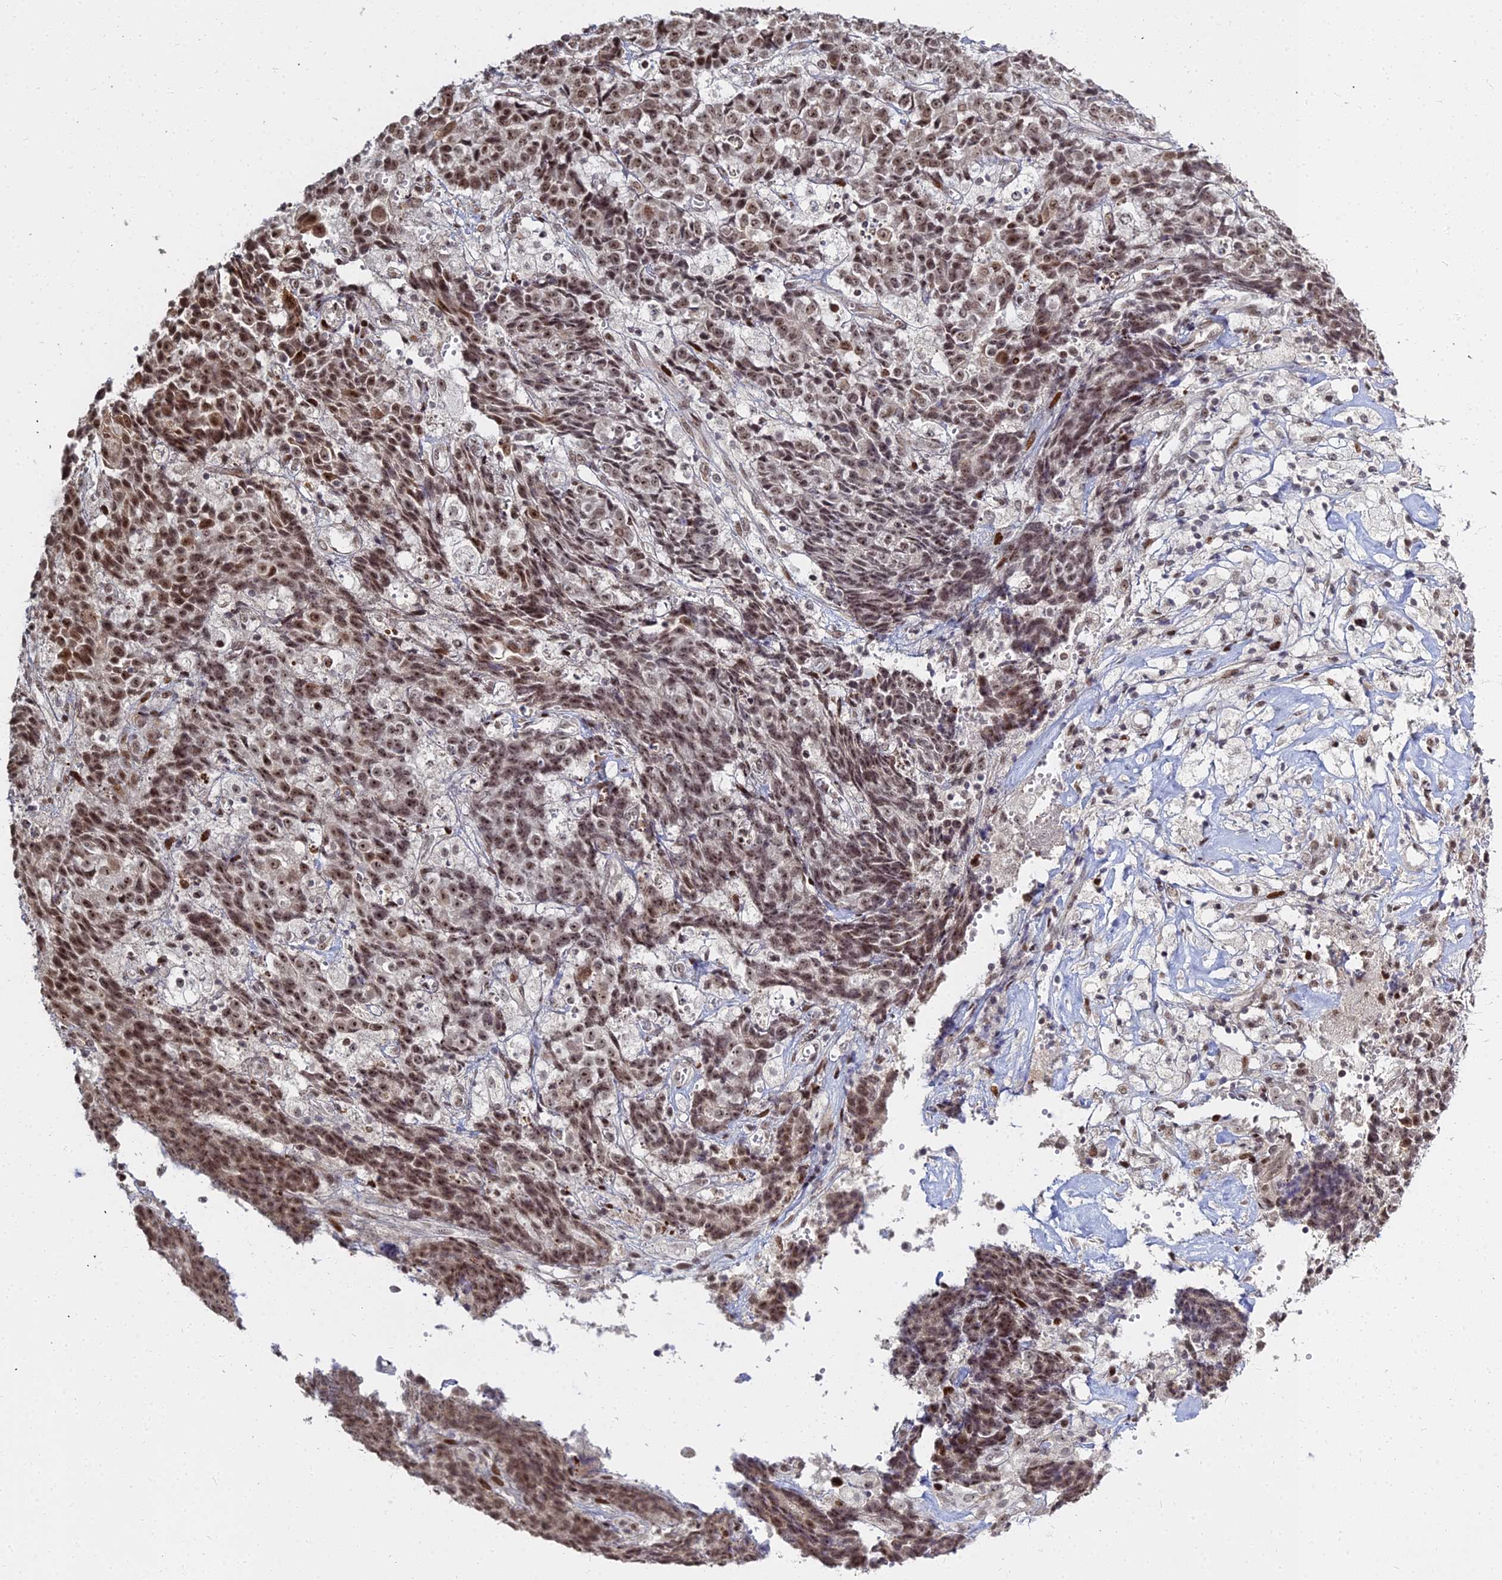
{"staining": {"intensity": "moderate", "quantity": ">75%", "location": "nuclear"}, "tissue": "ovarian cancer", "cell_type": "Tumor cells", "image_type": "cancer", "snomed": [{"axis": "morphology", "description": "Carcinoma, endometroid"}, {"axis": "topography", "description": "Ovary"}], "caption": "DAB (3,3'-diaminobenzidine) immunohistochemical staining of human ovarian cancer (endometroid carcinoma) displays moderate nuclear protein positivity in approximately >75% of tumor cells.", "gene": "ABCA2", "patient": {"sex": "female", "age": 42}}